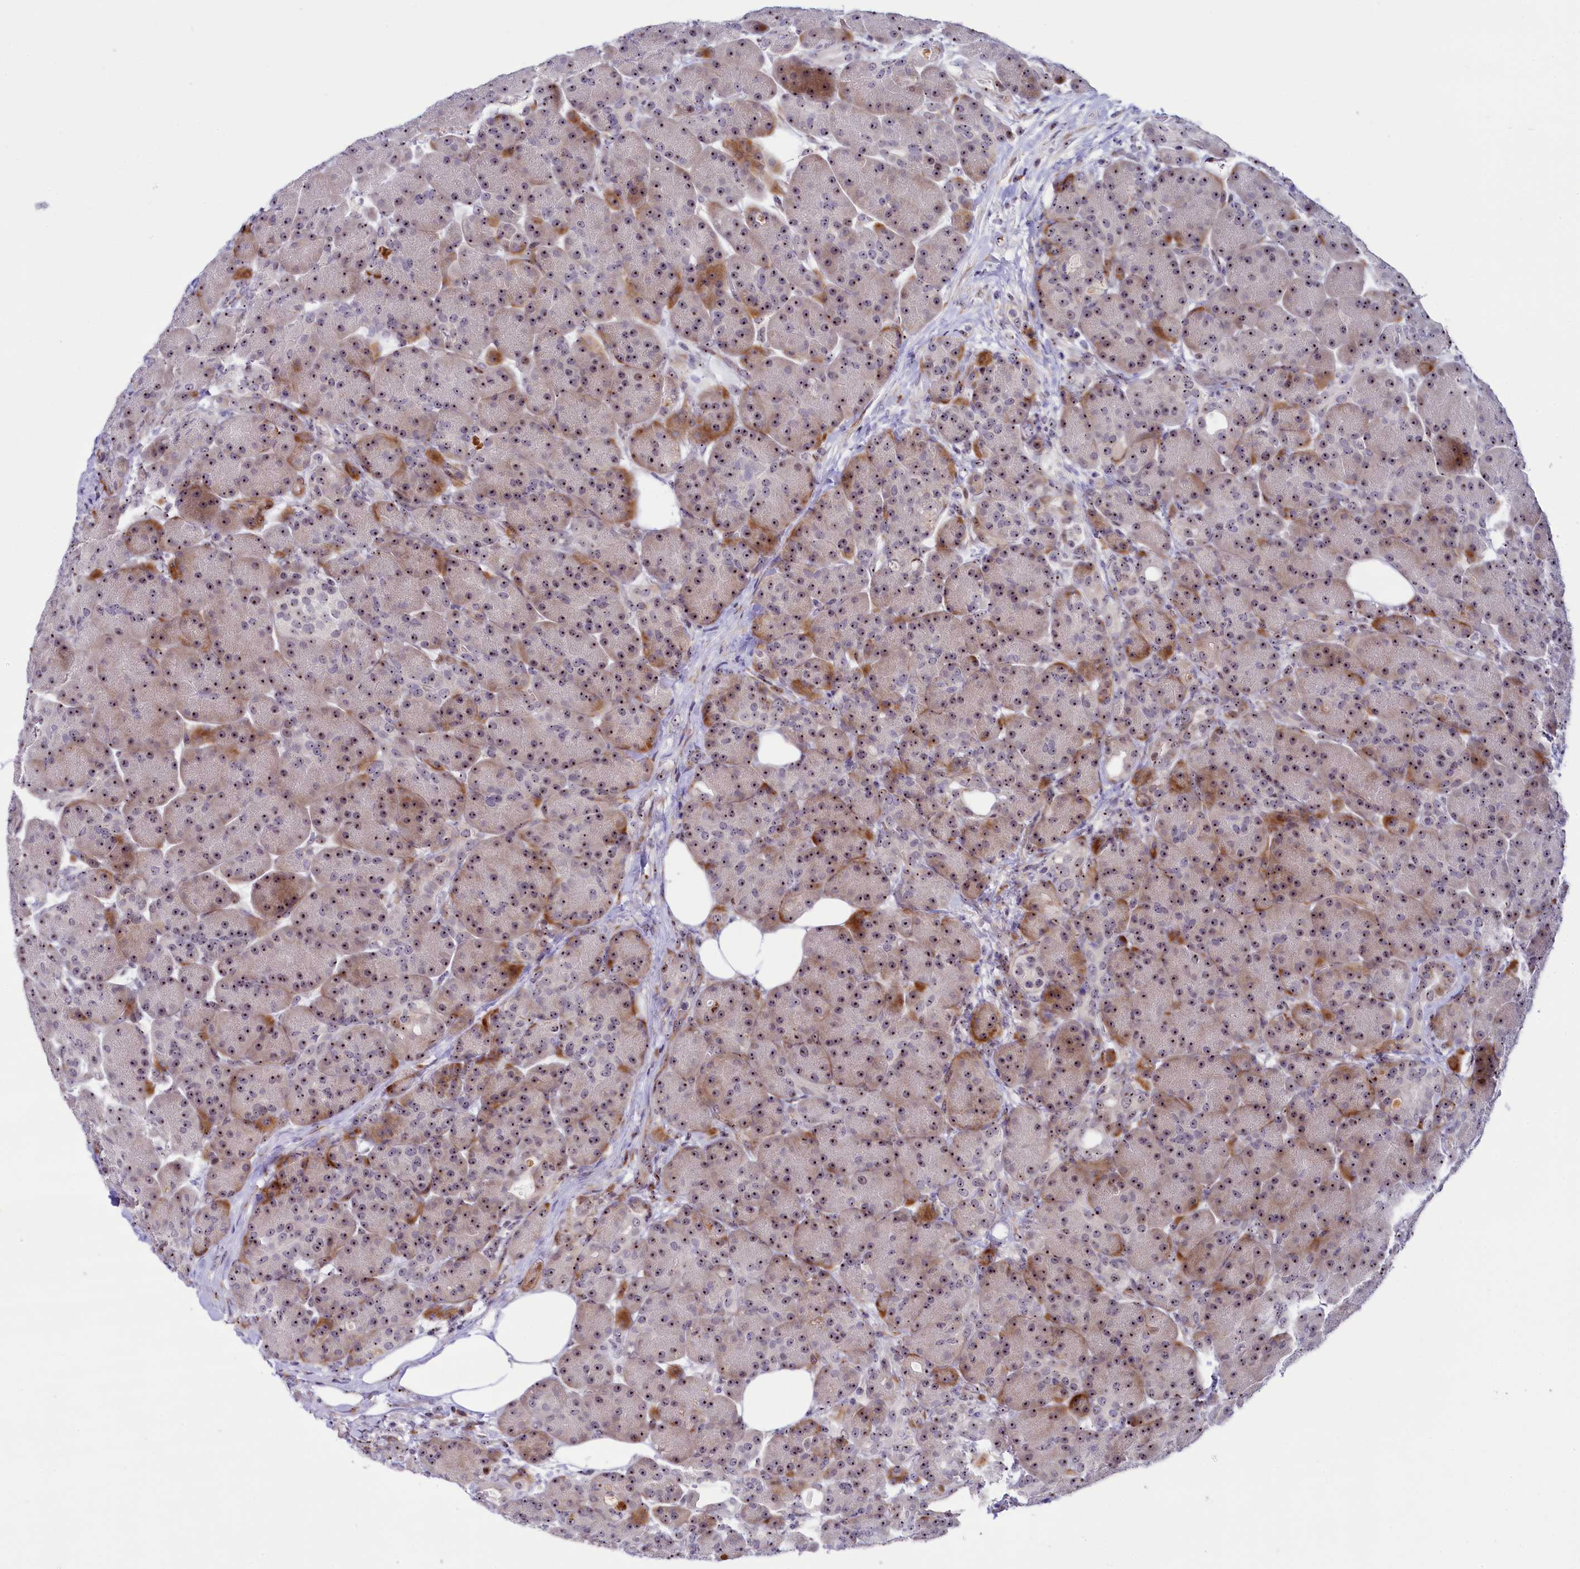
{"staining": {"intensity": "moderate", "quantity": ">75%", "location": "cytoplasmic/membranous,nuclear"}, "tissue": "pancreas", "cell_type": "Exocrine glandular cells", "image_type": "normal", "snomed": [{"axis": "morphology", "description": "Normal tissue, NOS"}, {"axis": "topography", "description": "Pancreas"}], "caption": "Immunohistochemical staining of normal pancreas exhibits medium levels of moderate cytoplasmic/membranous,nuclear staining in approximately >75% of exocrine glandular cells.", "gene": "TCOF1", "patient": {"sex": "male", "age": 63}}